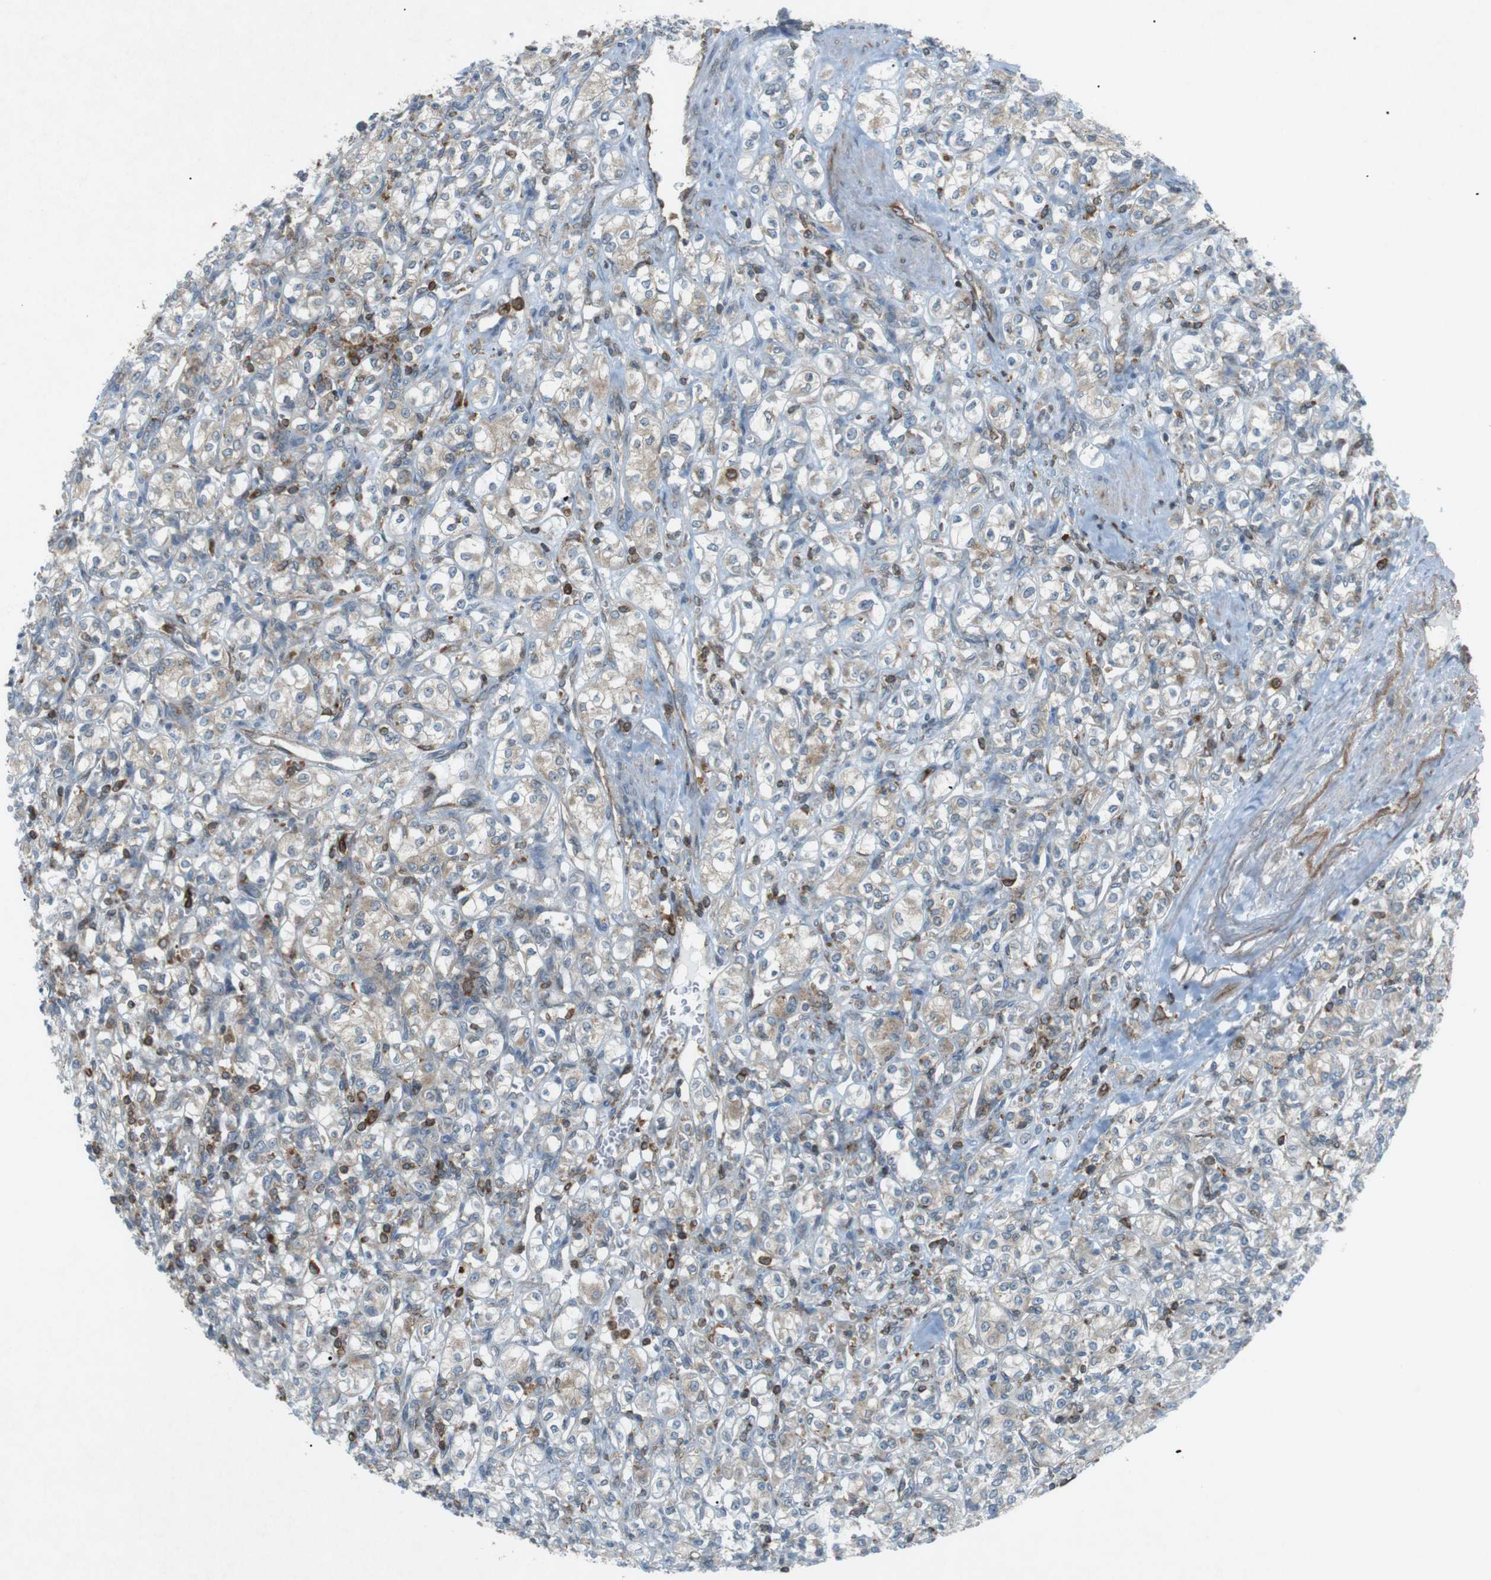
{"staining": {"intensity": "negative", "quantity": "none", "location": "none"}, "tissue": "renal cancer", "cell_type": "Tumor cells", "image_type": "cancer", "snomed": [{"axis": "morphology", "description": "Adenocarcinoma, NOS"}, {"axis": "topography", "description": "Kidney"}], "caption": "A high-resolution photomicrograph shows immunohistochemistry staining of adenocarcinoma (renal), which demonstrates no significant positivity in tumor cells.", "gene": "FLII", "patient": {"sex": "male", "age": 77}}